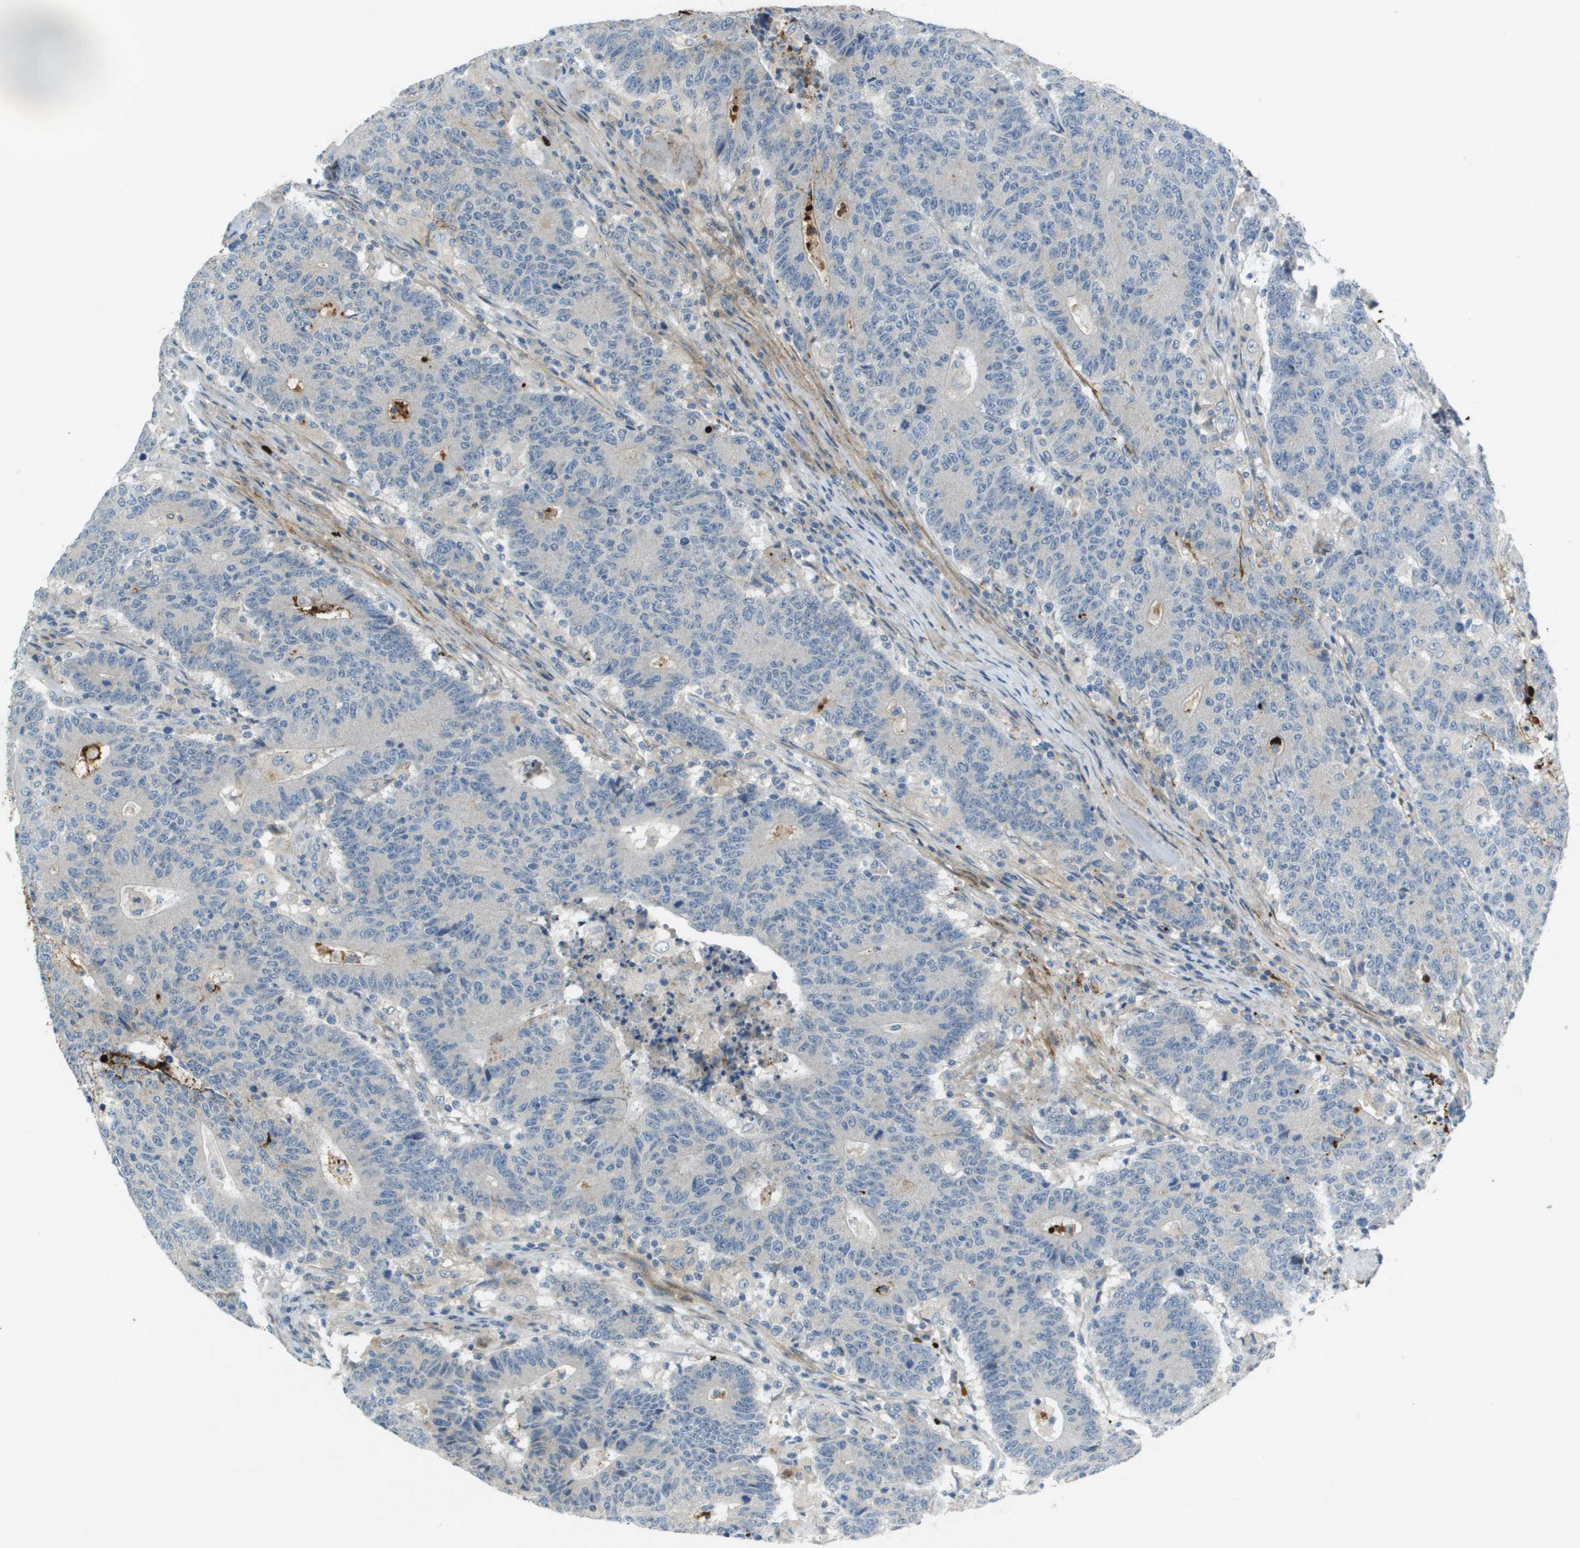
{"staining": {"intensity": "negative", "quantity": "none", "location": "none"}, "tissue": "colorectal cancer", "cell_type": "Tumor cells", "image_type": "cancer", "snomed": [{"axis": "morphology", "description": "Normal tissue, NOS"}, {"axis": "morphology", "description": "Adenocarcinoma, NOS"}, {"axis": "topography", "description": "Colon"}], "caption": "High power microscopy image of an IHC photomicrograph of adenocarcinoma (colorectal), revealing no significant positivity in tumor cells.", "gene": "VTN", "patient": {"sex": "female", "age": 75}}